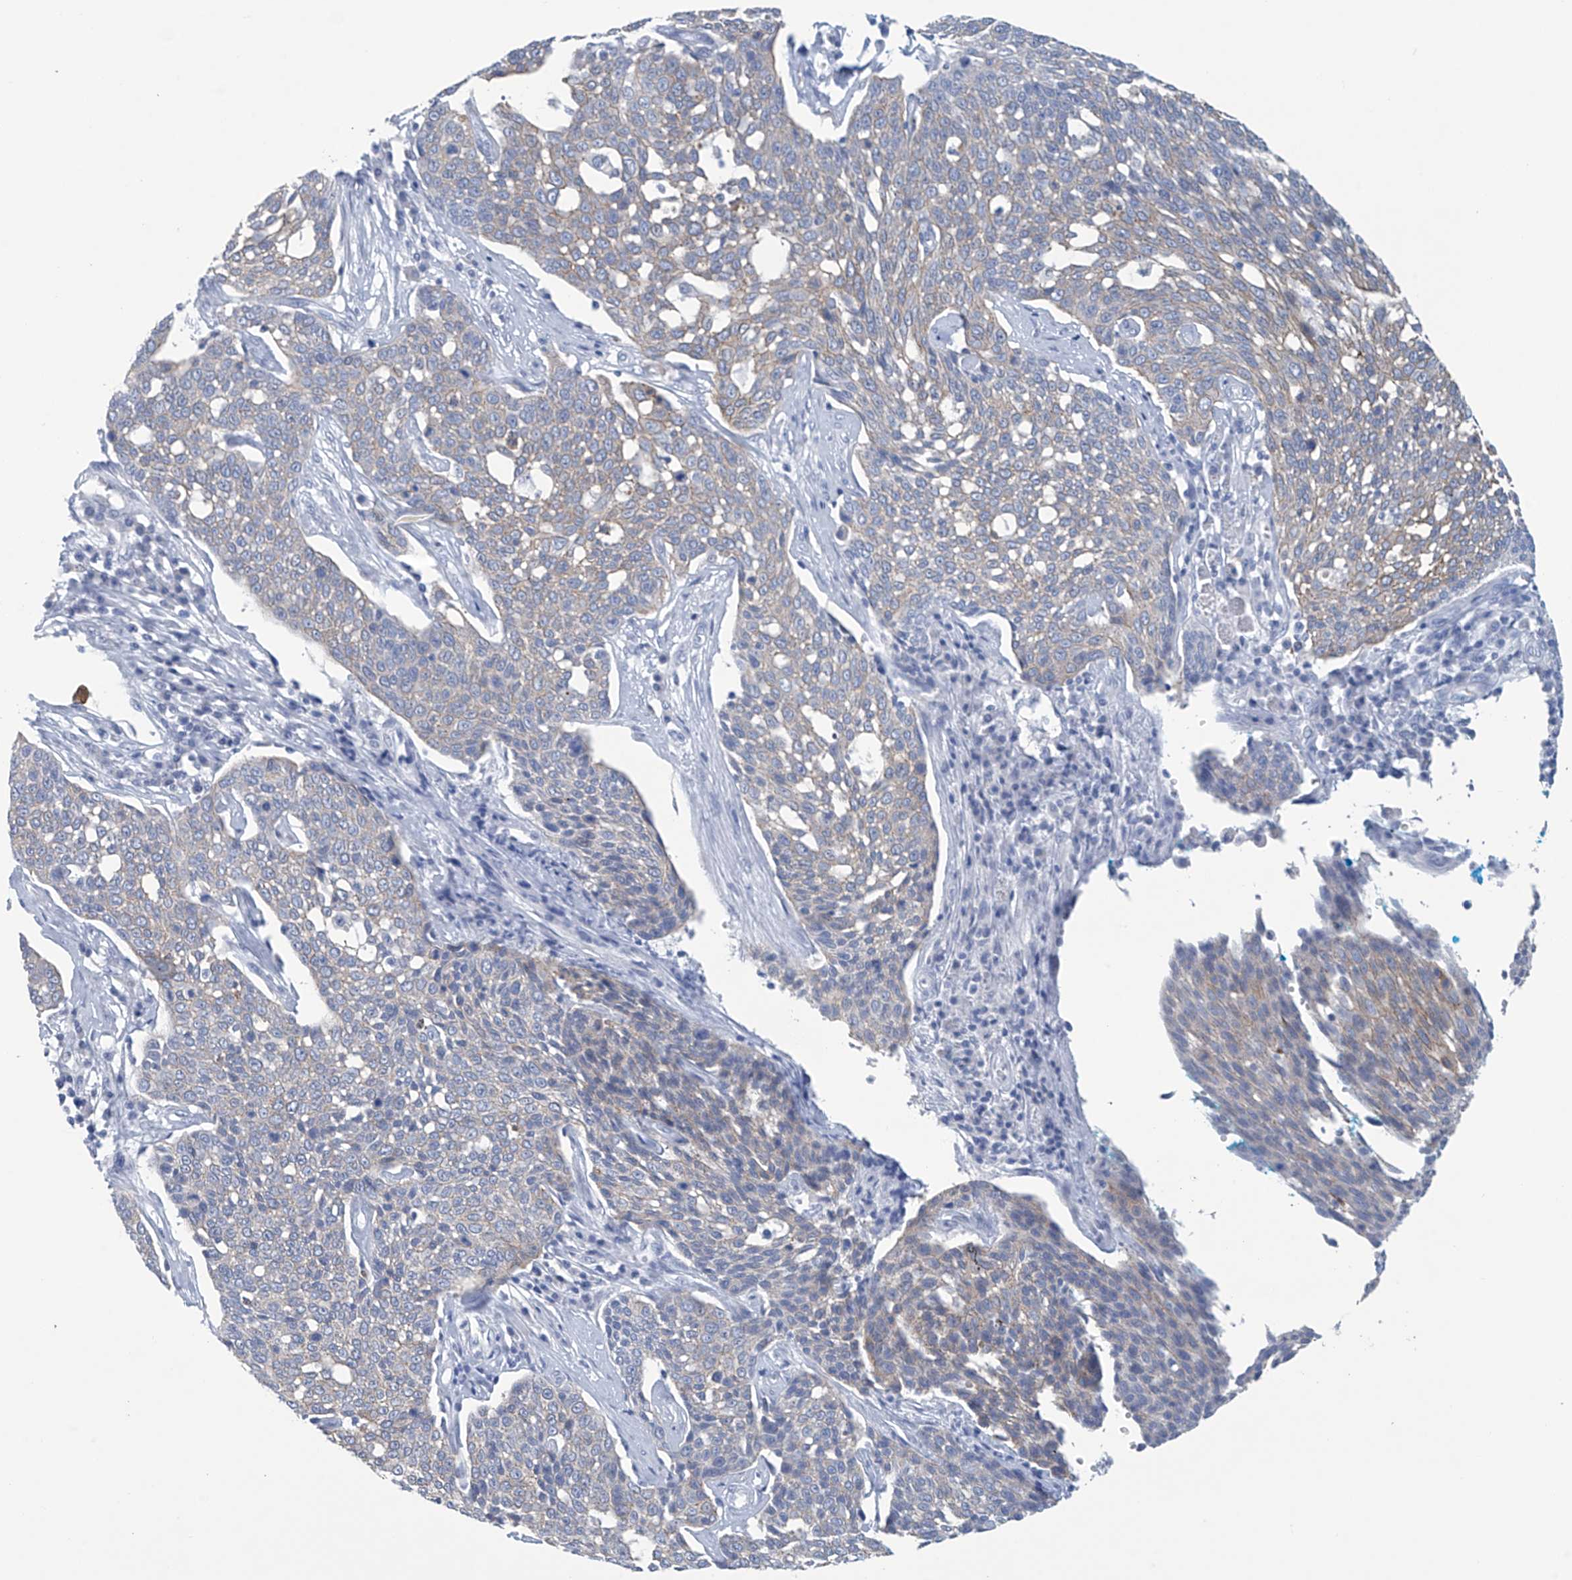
{"staining": {"intensity": "negative", "quantity": "none", "location": "none"}, "tissue": "cervical cancer", "cell_type": "Tumor cells", "image_type": "cancer", "snomed": [{"axis": "morphology", "description": "Squamous cell carcinoma, NOS"}, {"axis": "topography", "description": "Cervix"}], "caption": "The histopathology image shows no staining of tumor cells in squamous cell carcinoma (cervical). (Immunohistochemistry (ihc), brightfield microscopy, high magnification).", "gene": "DSP", "patient": {"sex": "female", "age": 34}}